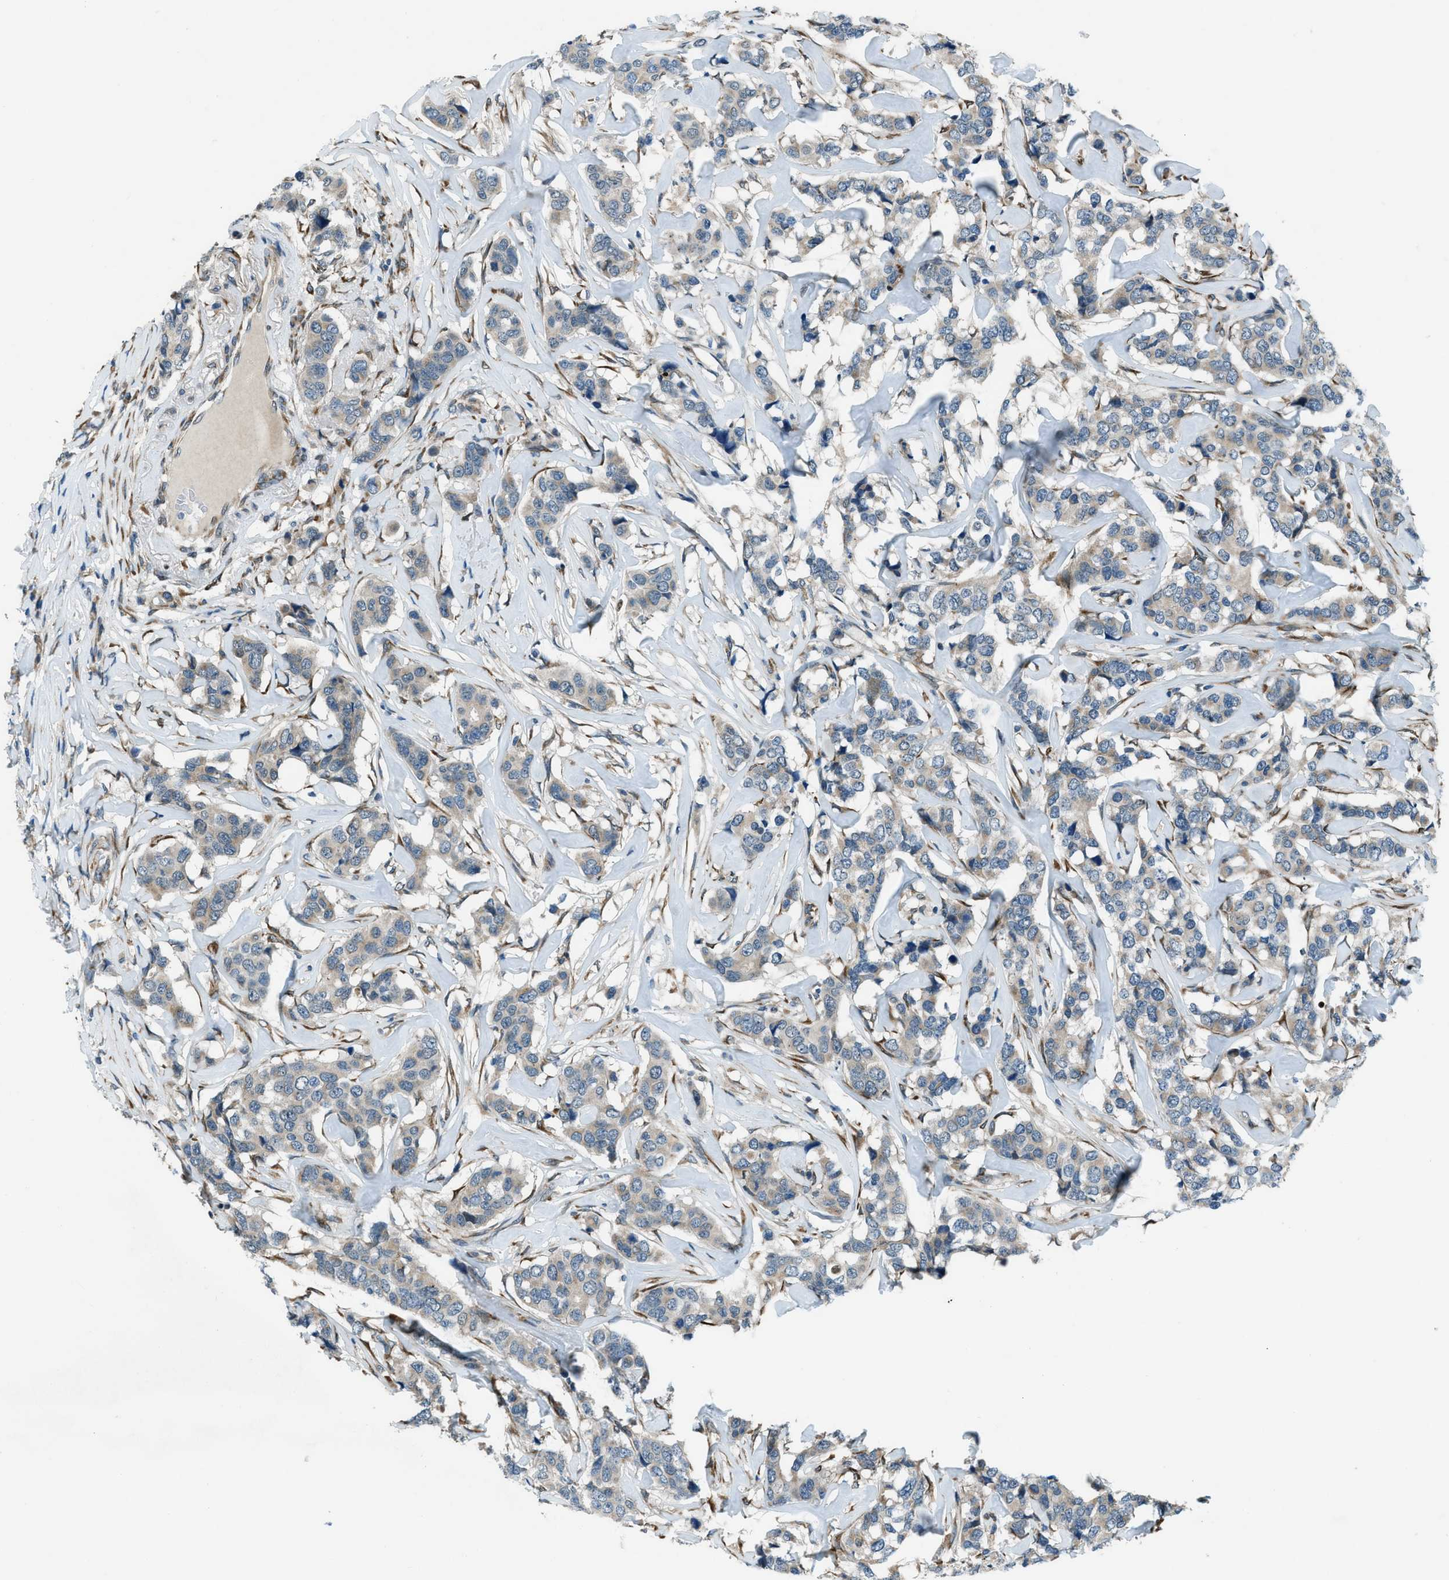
{"staining": {"intensity": "weak", "quantity": "<25%", "location": "cytoplasmic/membranous"}, "tissue": "breast cancer", "cell_type": "Tumor cells", "image_type": "cancer", "snomed": [{"axis": "morphology", "description": "Lobular carcinoma"}, {"axis": "topography", "description": "Breast"}], "caption": "This is an immunohistochemistry histopathology image of human lobular carcinoma (breast). There is no positivity in tumor cells.", "gene": "GINM1", "patient": {"sex": "female", "age": 59}}